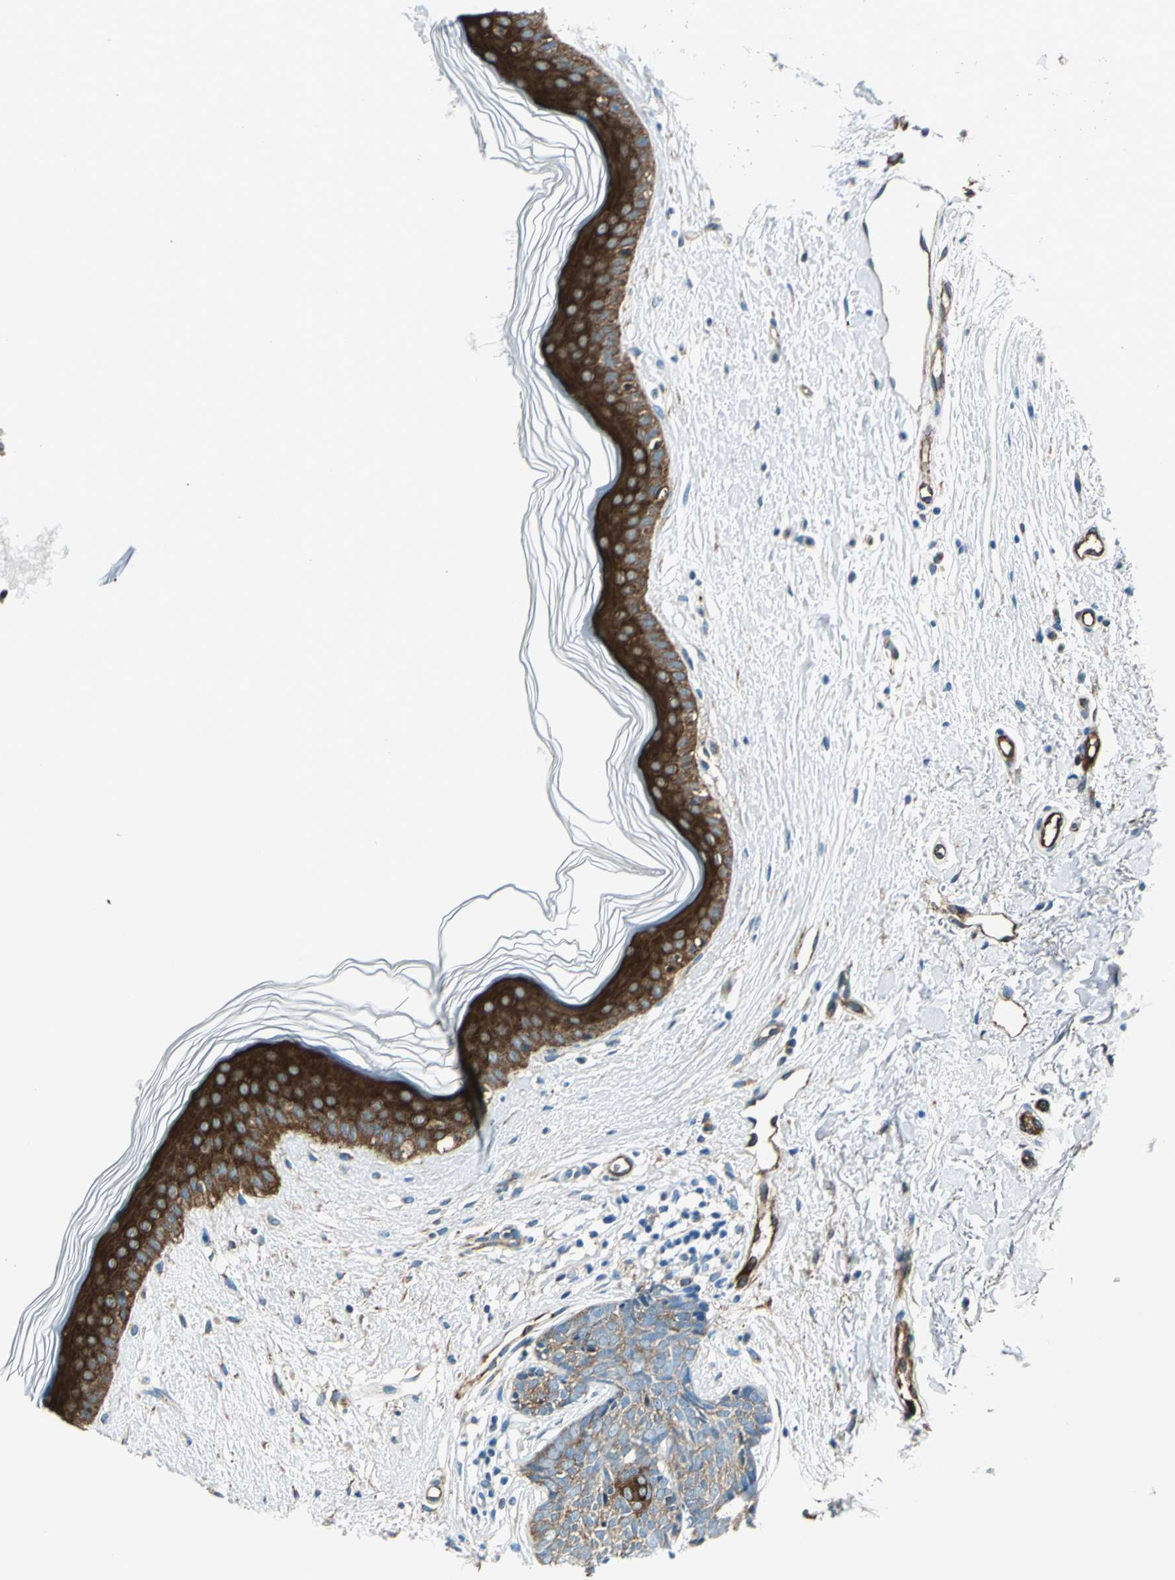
{"staining": {"intensity": "weak", "quantity": ">75%", "location": "cytoplasmic/membranous"}, "tissue": "skin cancer", "cell_type": "Tumor cells", "image_type": "cancer", "snomed": [{"axis": "morphology", "description": "Normal tissue, NOS"}, {"axis": "morphology", "description": "Basal cell carcinoma"}, {"axis": "topography", "description": "Skin"}], "caption": "Immunohistochemistry histopathology image of skin basal cell carcinoma stained for a protein (brown), which displays low levels of weak cytoplasmic/membranous staining in about >75% of tumor cells.", "gene": "HSPB1", "patient": {"sex": "female", "age": 61}}